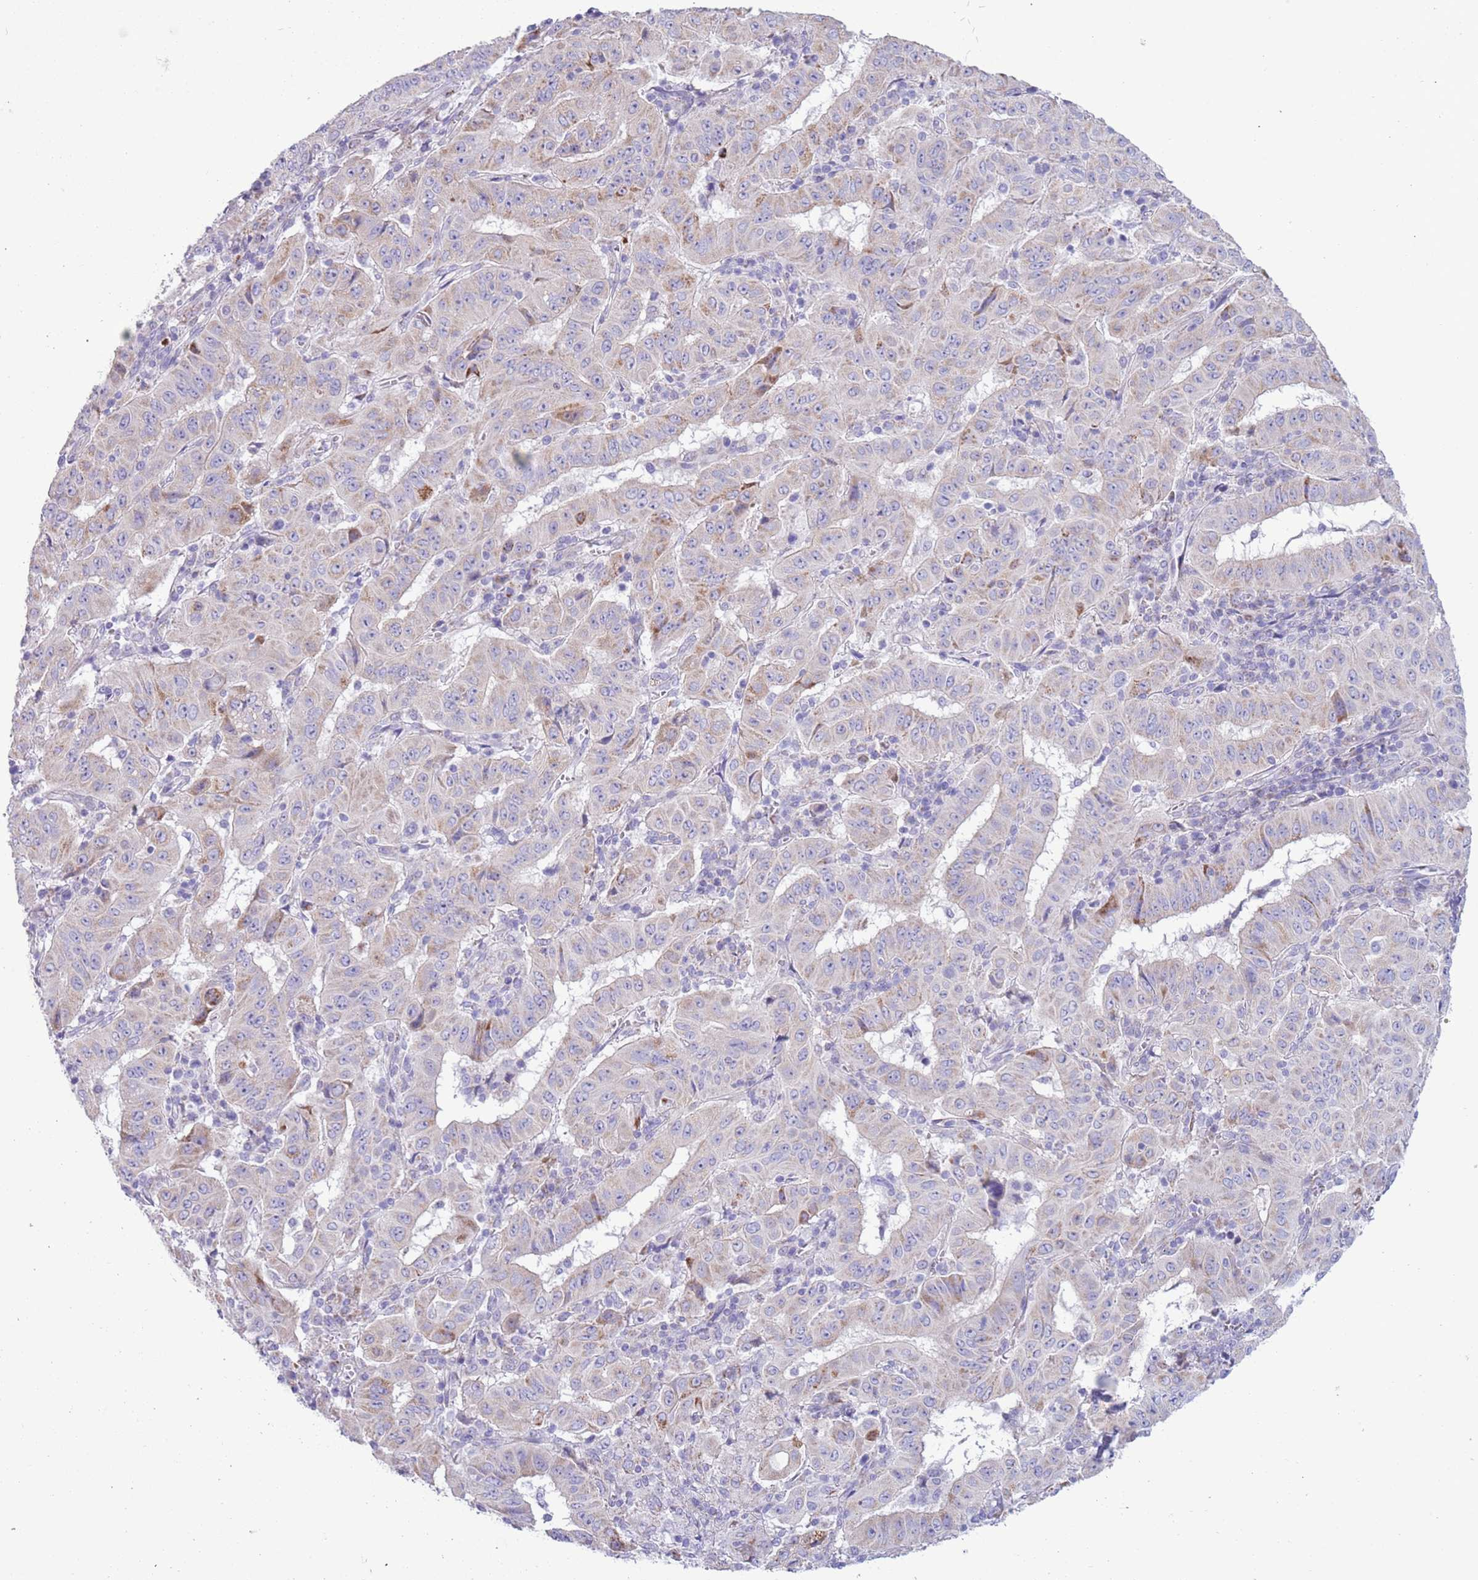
{"staining": {"intensity": "weak", "quantity": "<25%", "location": "cytoplasmic/membranous"}, "tissue": "pancreatic cancer", "cell_type": "Tumor cells", "image_type": "cancer", "snomed": [{"axis": "morphology", "description": "Adenocarcinoma, NOS"}, {"axis": "topography", "description": "Pancreas"}], "caption": "There is no significant staining in tumor cells of pancreatic cancer (adenocarcinoma). The staining is performed using DAB (3,3'-diaminobenzidine) brown chromogen with nuclei counter-stained in using hematoxylin.", "gene": "MOCOS", "patient": {"sex": "male", "age": 63}}